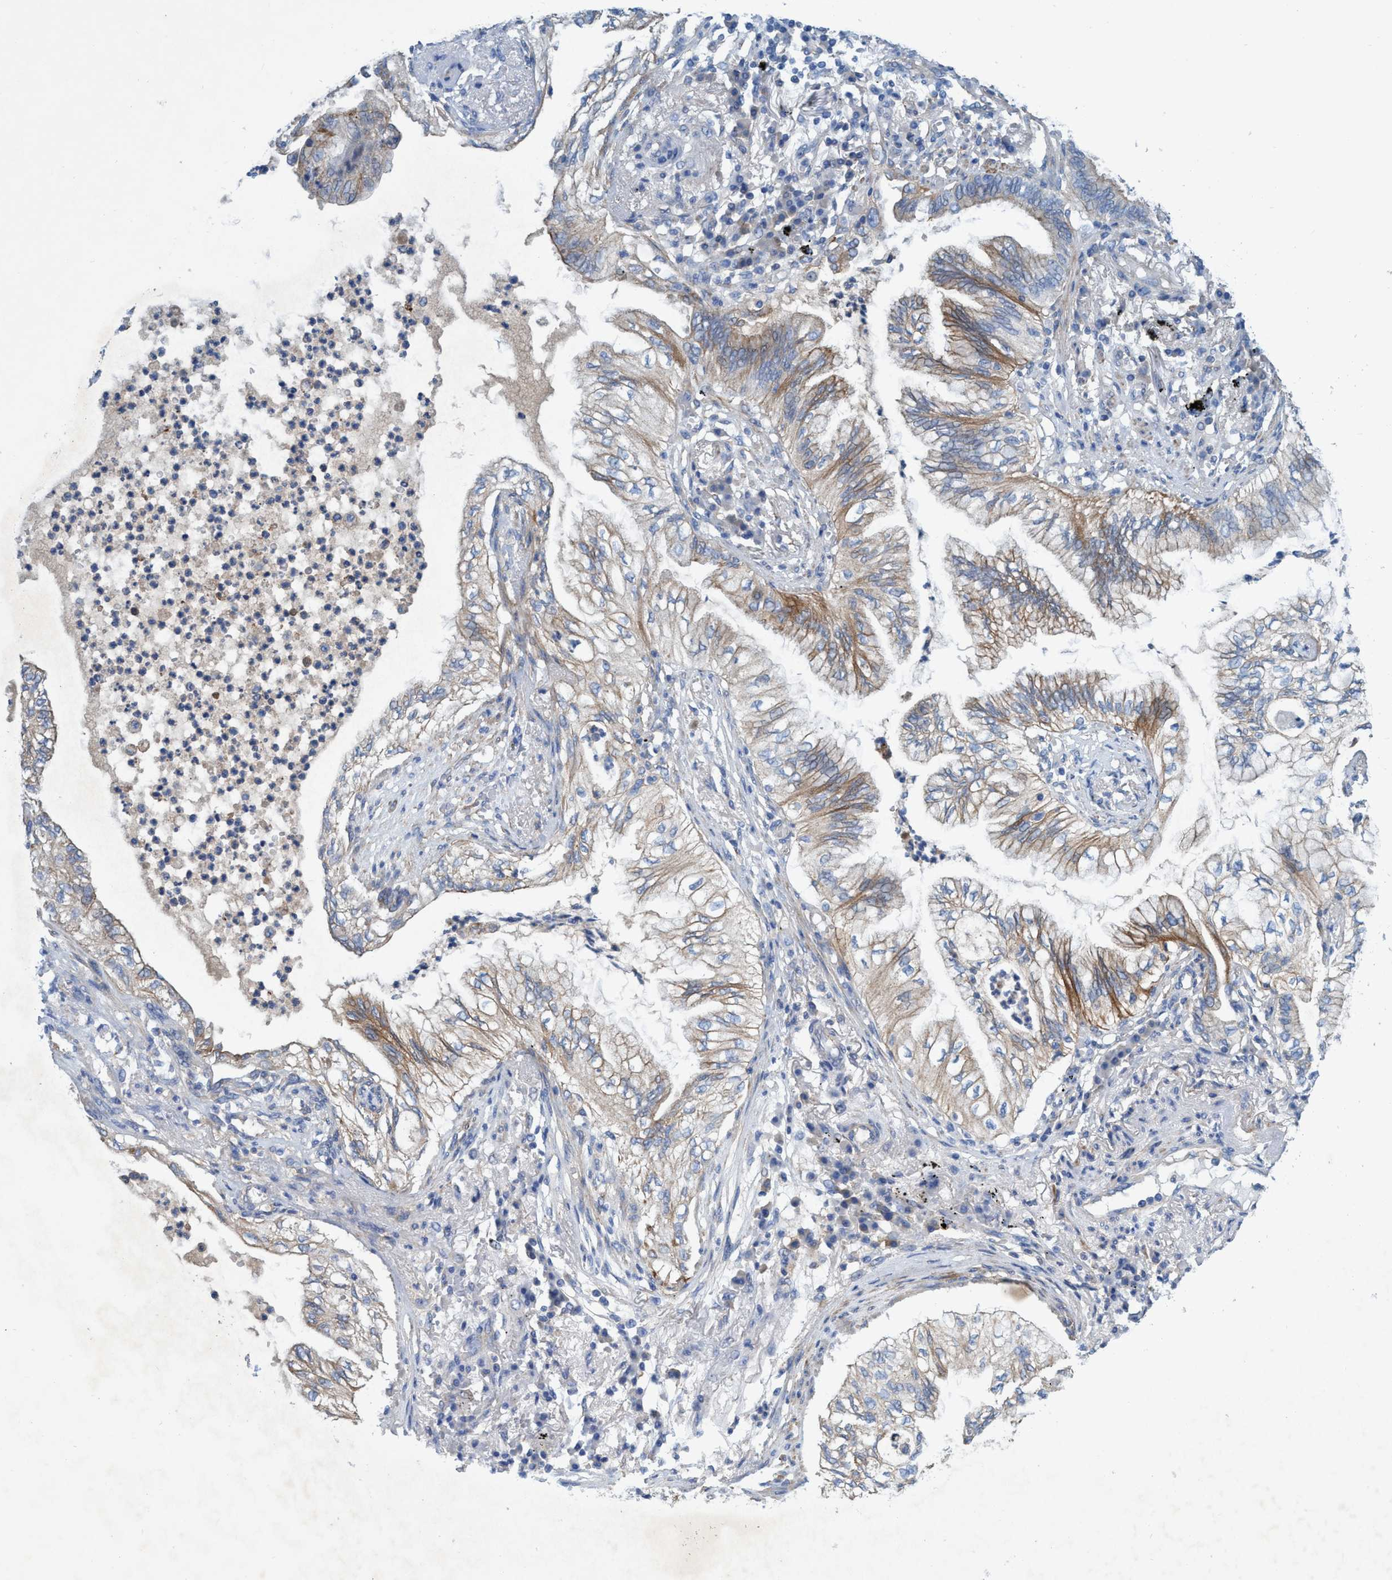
{"staining": {"intensity": "moderate", "quantity": "<25%", "location": "cytoplasmic/membranous"}, "tissue": "lung cancer", "cell_type": "Tumor cells", "image_type": "cancer", "snomed": [{"axis": "morphology", "description": "Normal tissue, NOS"}, {"axis": "morphology", "description": "Adenocarcinoma, NOS"}, {"axis": "topography", "description": "Bronchus"}, {"axis": "topography", "description": "Lung"}], "caption": "Tumor cells demonstrate moderate cytoplasmic/membranous staining in approximately <25% of cells in lung cancer (adenocarcinoma).", "gene": "GULP1", "patient": {"sex": "female", "age": 70}}